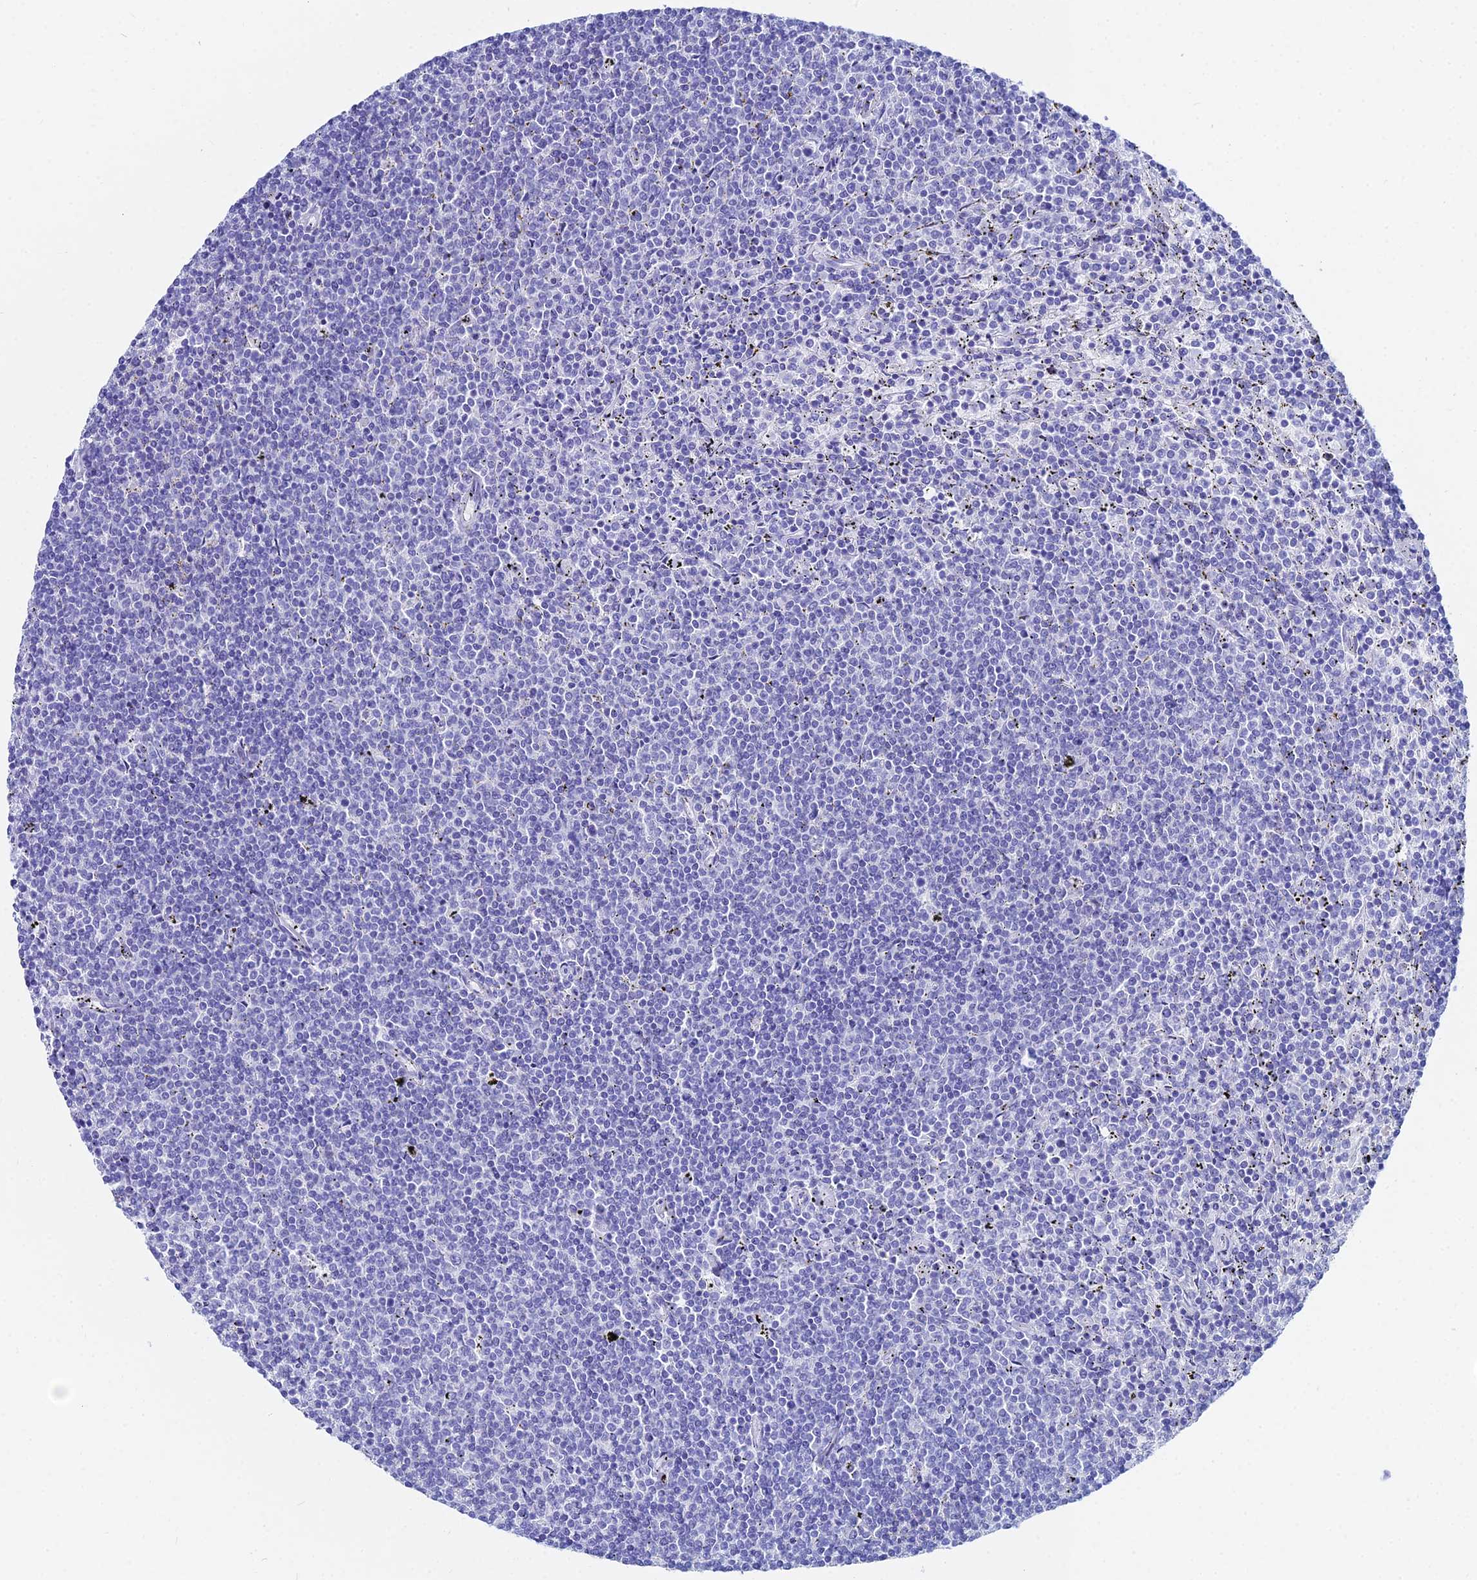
{"staining": {"intensity": "negative", "quantity": "none", "location": "none"}, "tissue": "lymphoma", "cell_type": "Tumor cells", "image_type": "cancer", "snomed": [{"axis": "morphology", "description": "Malignant lymphoma, non-Hodgkin's type, Low grade"}, {"axis": "topography", "description": "Spleen"}], "caption": "Histopathology image shows no significant protein positivity in tumor cells of malignant lymphoma, non-Hodgkin's type (low-grade).", "gene": "HSPA1L", "patient": {"sex": "female", "age": 50}}